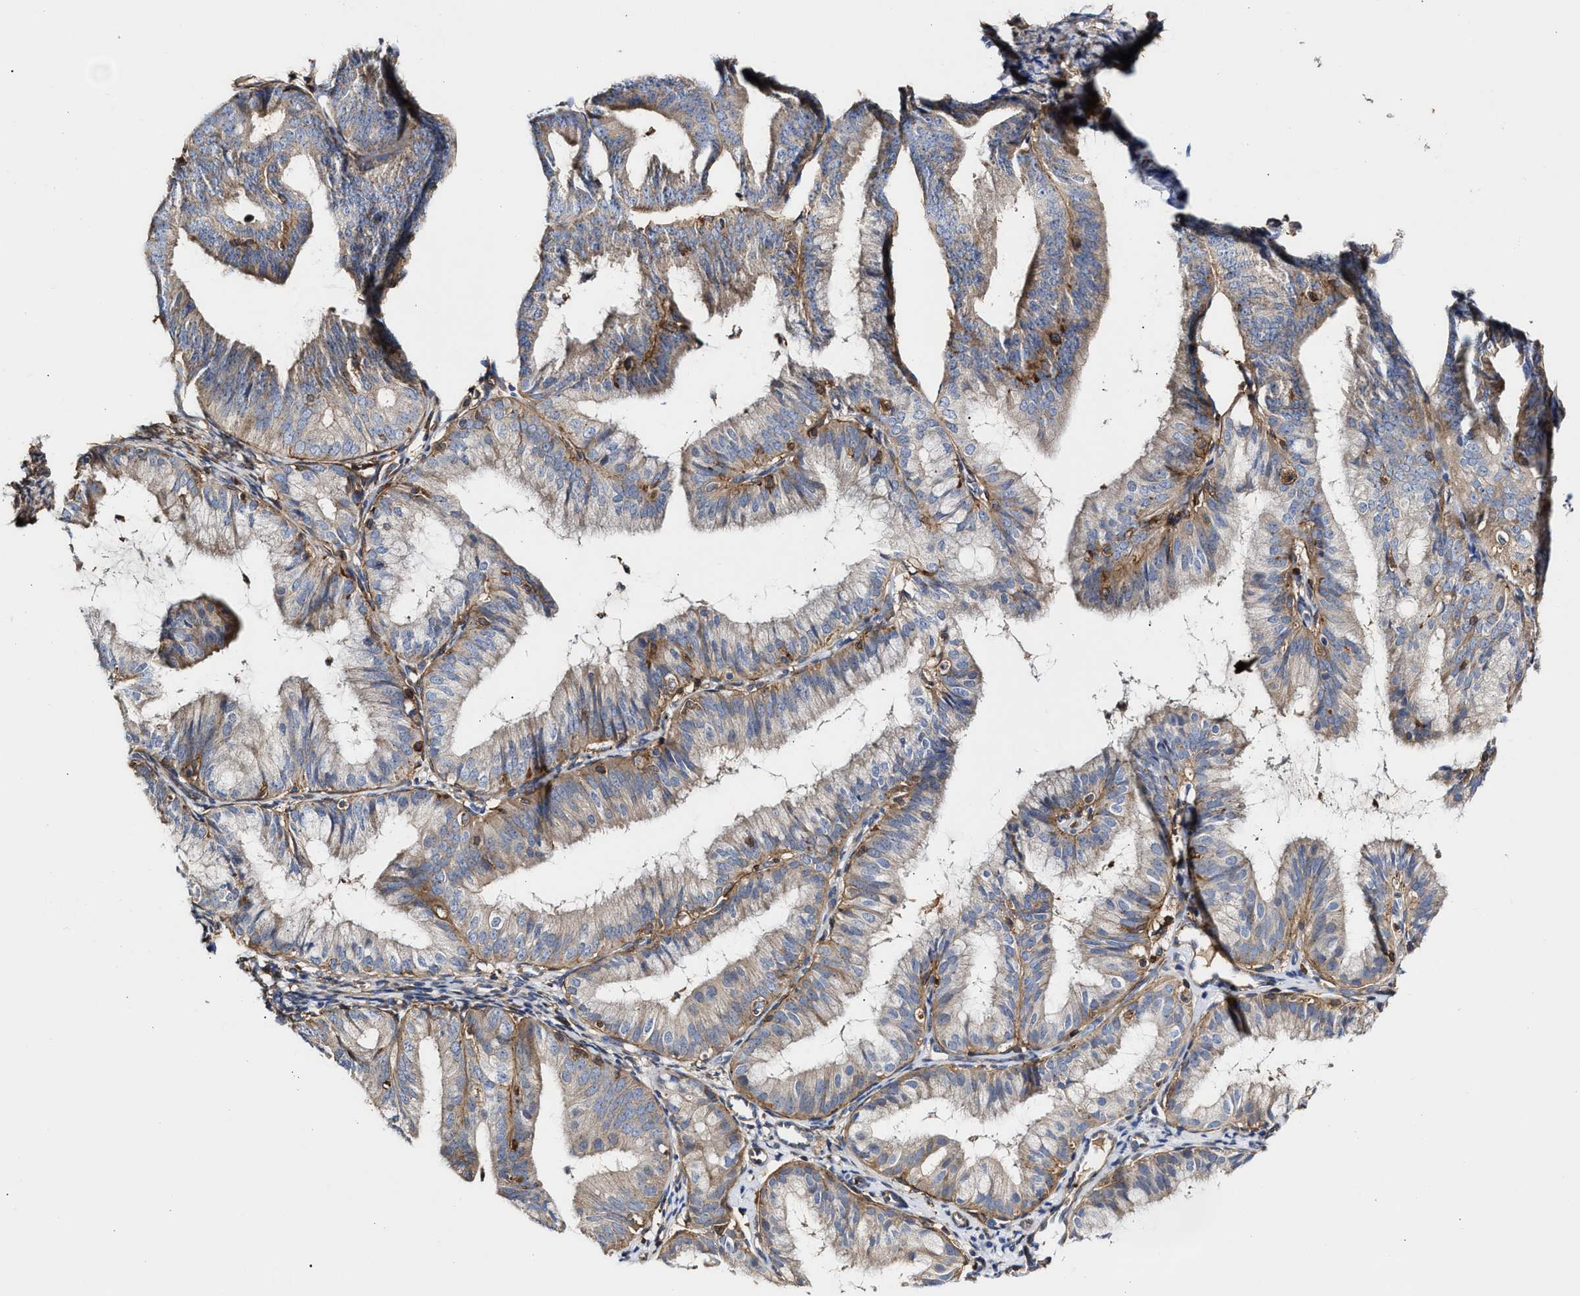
{"staining": {"intensity": "negative", "quantity": "none", "location": "none"}, "tissue": "endometrial cancer", "cell_type": "Tumor cells", "image_type": "cancer", "snomed": [{"axis": "morphology", "description": "Adenocarcinoma, NOS"}, {"axis": "topography", "description": "Endometrium"}], "caption": "Human endometrial adenocarcinoma stained for a protein using IHC reveals no staining in tumor cells.", "gene": "HS3ST5", "patient": {"sex": "female", "age": 63}}